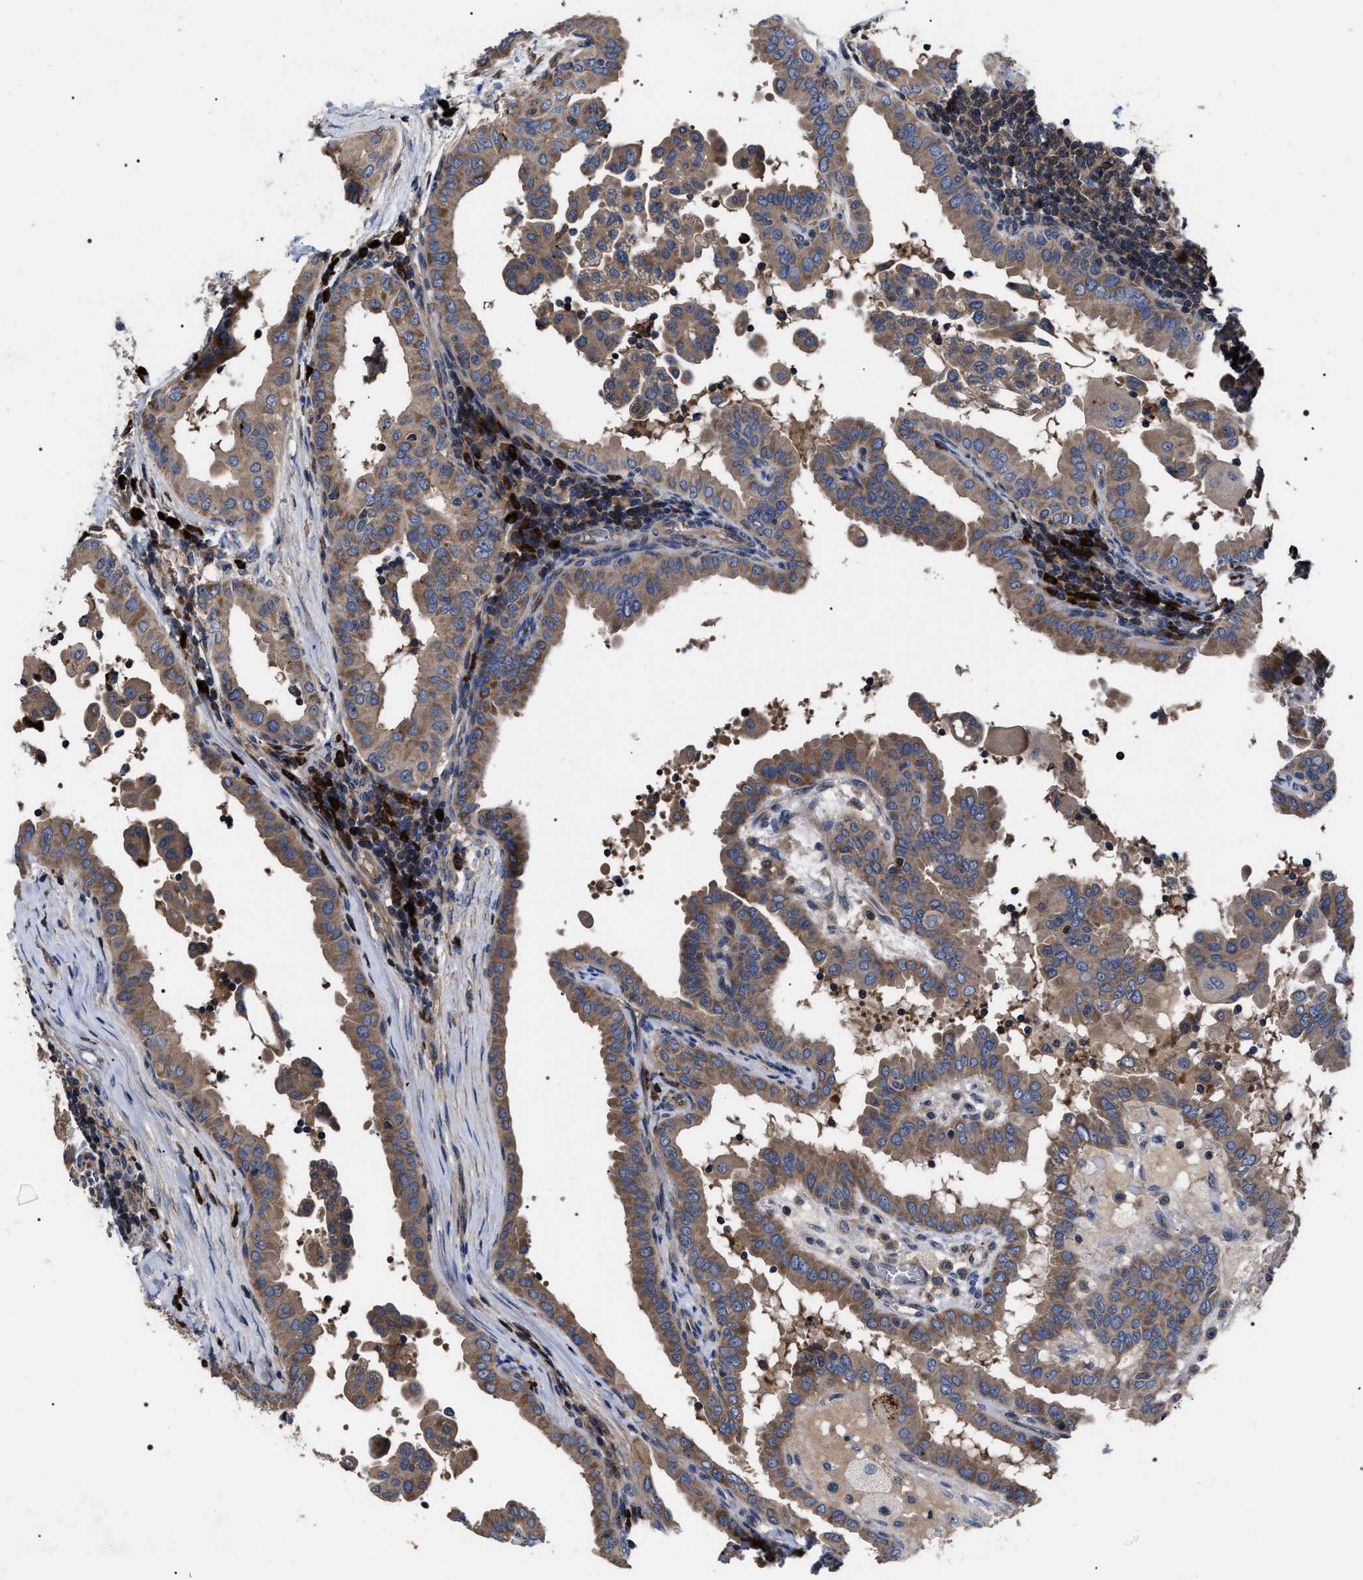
{"staining": {"intensity": "moderate", "quantity": ">75%", "location": "cytoplasmic/membranous"}, "tissue": "thyroid cancer", "cell_type": "Tumor cells", "image_type": "cancer", "snomed": [{"axis": "morphology", "description": "Papillary adenocarcinoma, NOS"}, {"axis": "topography", "description": "Thyroid gland"}], "caption": "Tumor cells reveal medium levels of moderate cytoplasmic/membranous positivity in approximately >75% of cells in human thyroid cancer.", "gene": "MIS18A", "patient": {"sex": "male", "age": 33}}